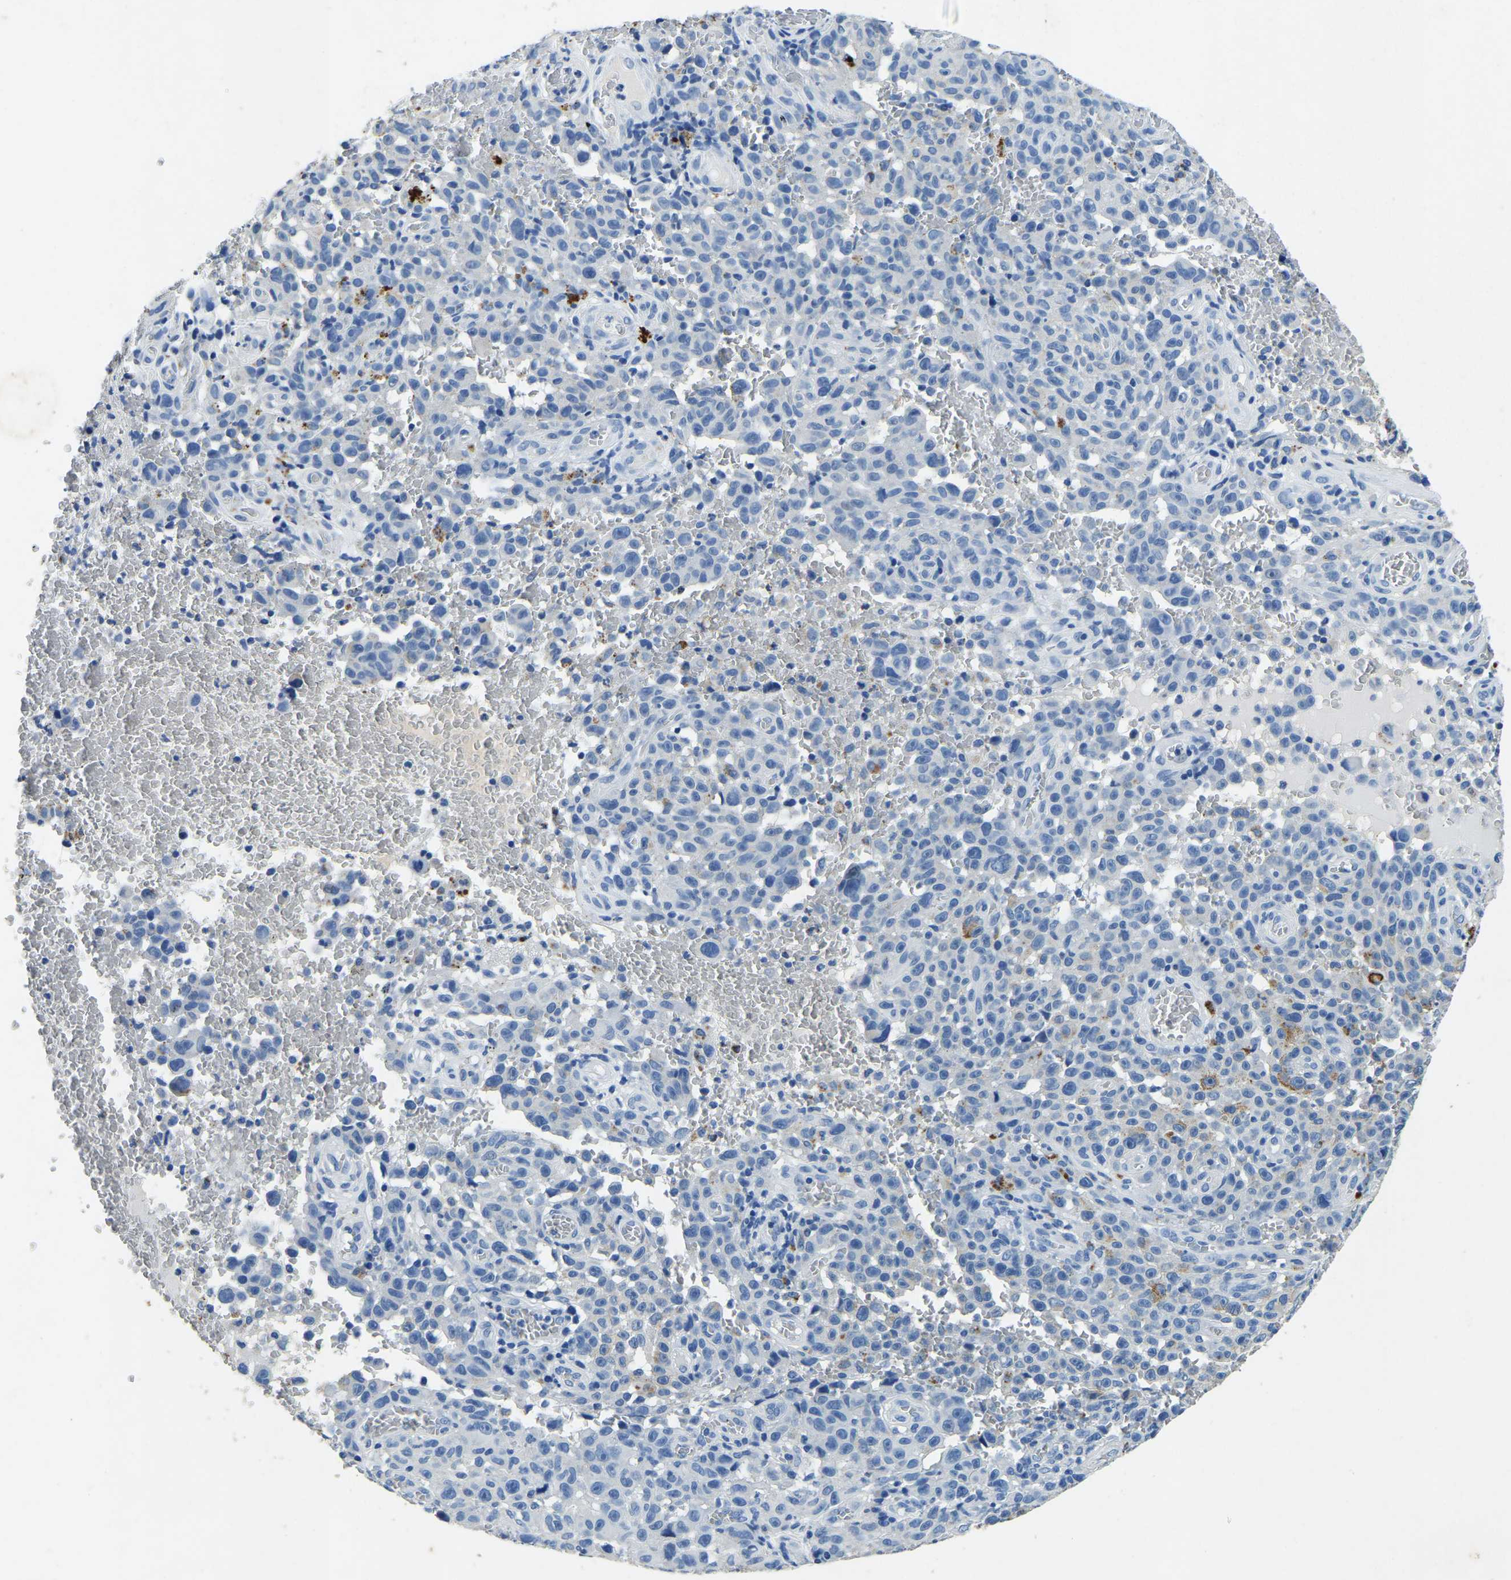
{"staining": {"intensity": "negative", "quantity": "none", "location": "none"}, "tissue": "melanoma", "cell_type": "Tumor cells", "image_type": "cancer", "snomed": [{"axis": "morphology", "description": "Malignant melanoma, NOS"}, {"axis": "topography", "description": "Skin"}], "caption": "Immunohistochemistry (IHC) micrograph of human malignant melanoma stained for a protein (brown), which demonstrates no staining in tumor cells. The staining is performed using DAB (3,3'-diaminobenzidine) brown chromogen with nuclei counter-stained in using hematoxylin.", "gene": "UBN2", "patient": {"sex": "female", "age": 82}}